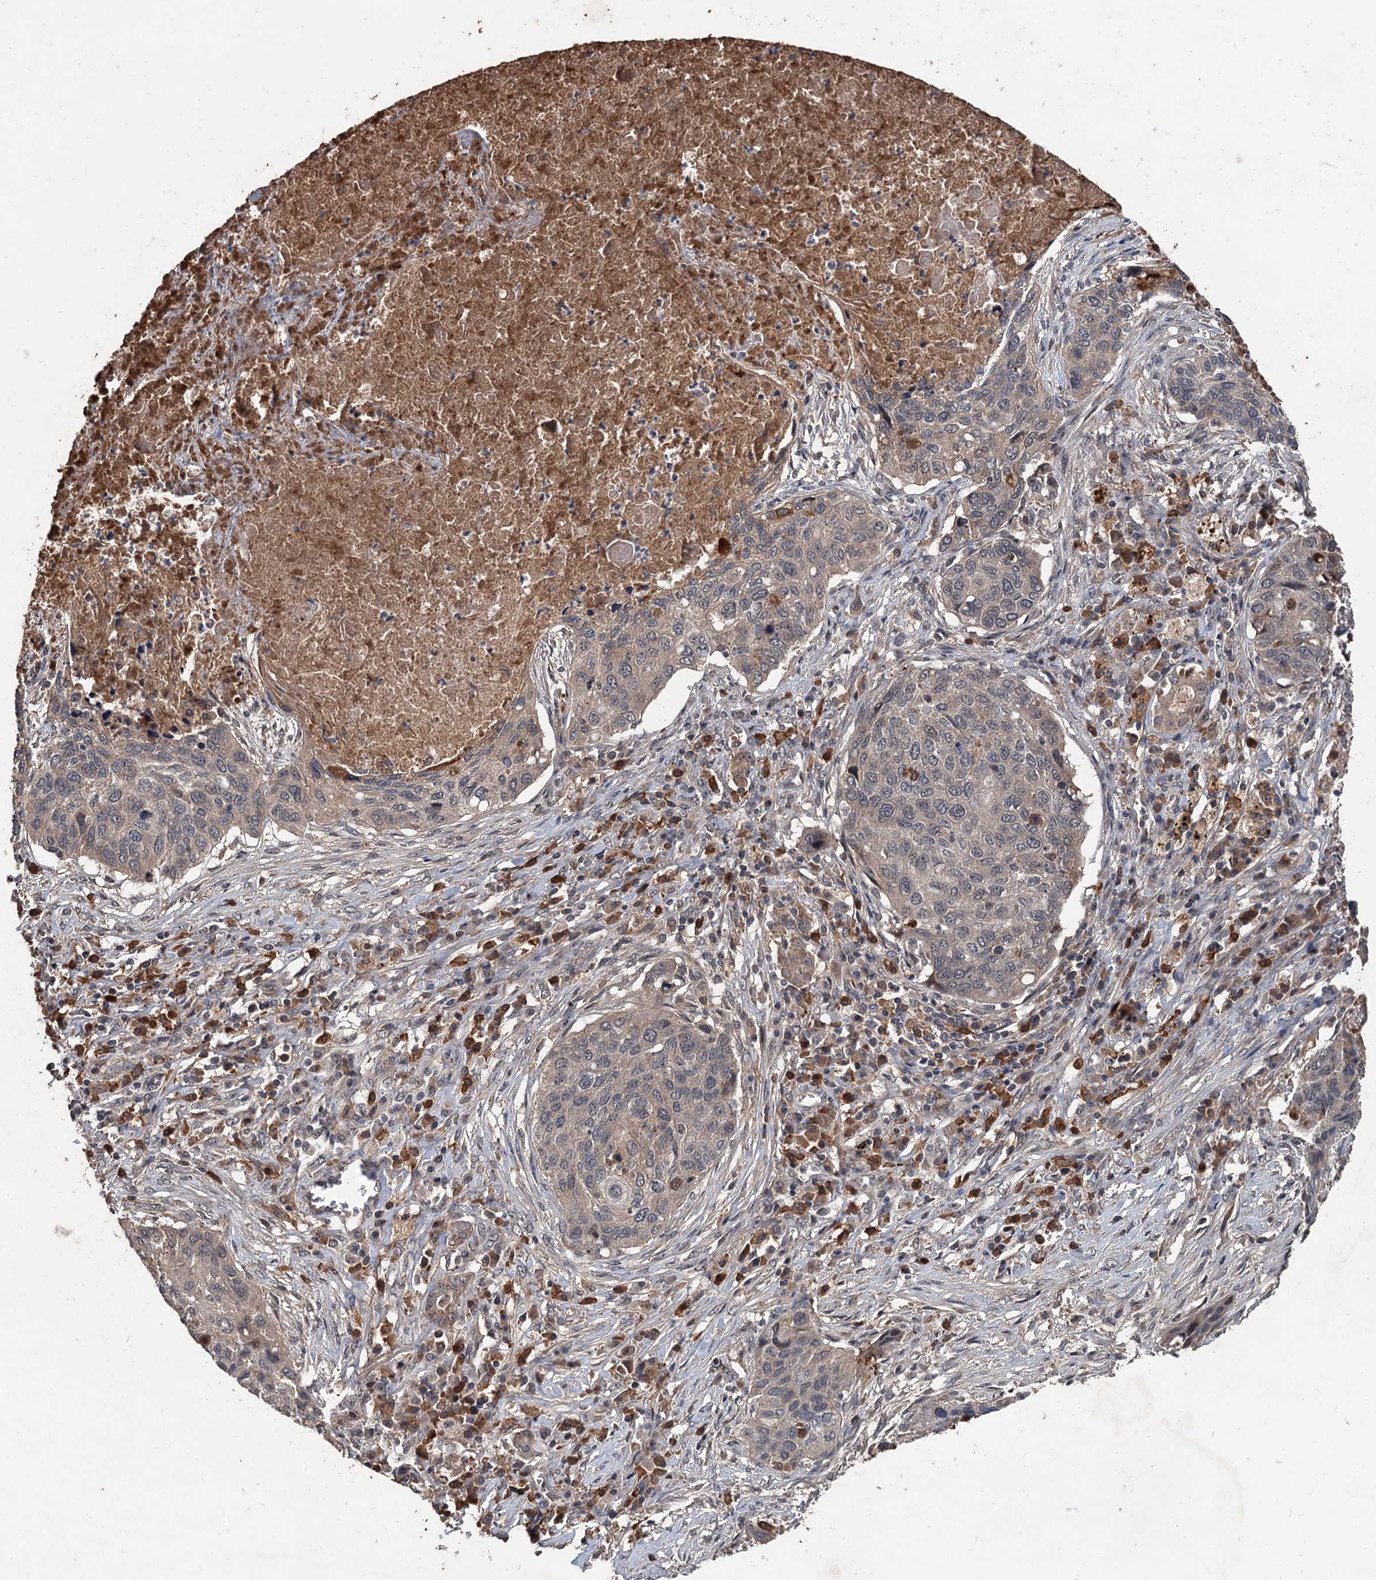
{"staining": {"intensity": "moderate", "quantity": "<25%", "location": "nuclear"}, "tissue": "lung cancer", "cell_type": "Tumor cells", "image_type": "cancer", "snomed": [{"axis": "morphology", "description": "Squamous cell carcinoma, NOS"}, {"axis": "topography", "description": "Lung"}], "caption": "Approximately <25% of tumor cells in human squamous cell carcinoma (lung) show moderate nuclear protein positivity as visualized by brown immunohistochemical staining.", "gene": "ZNF438", "patient": {"sex": "female", "age": 63}}